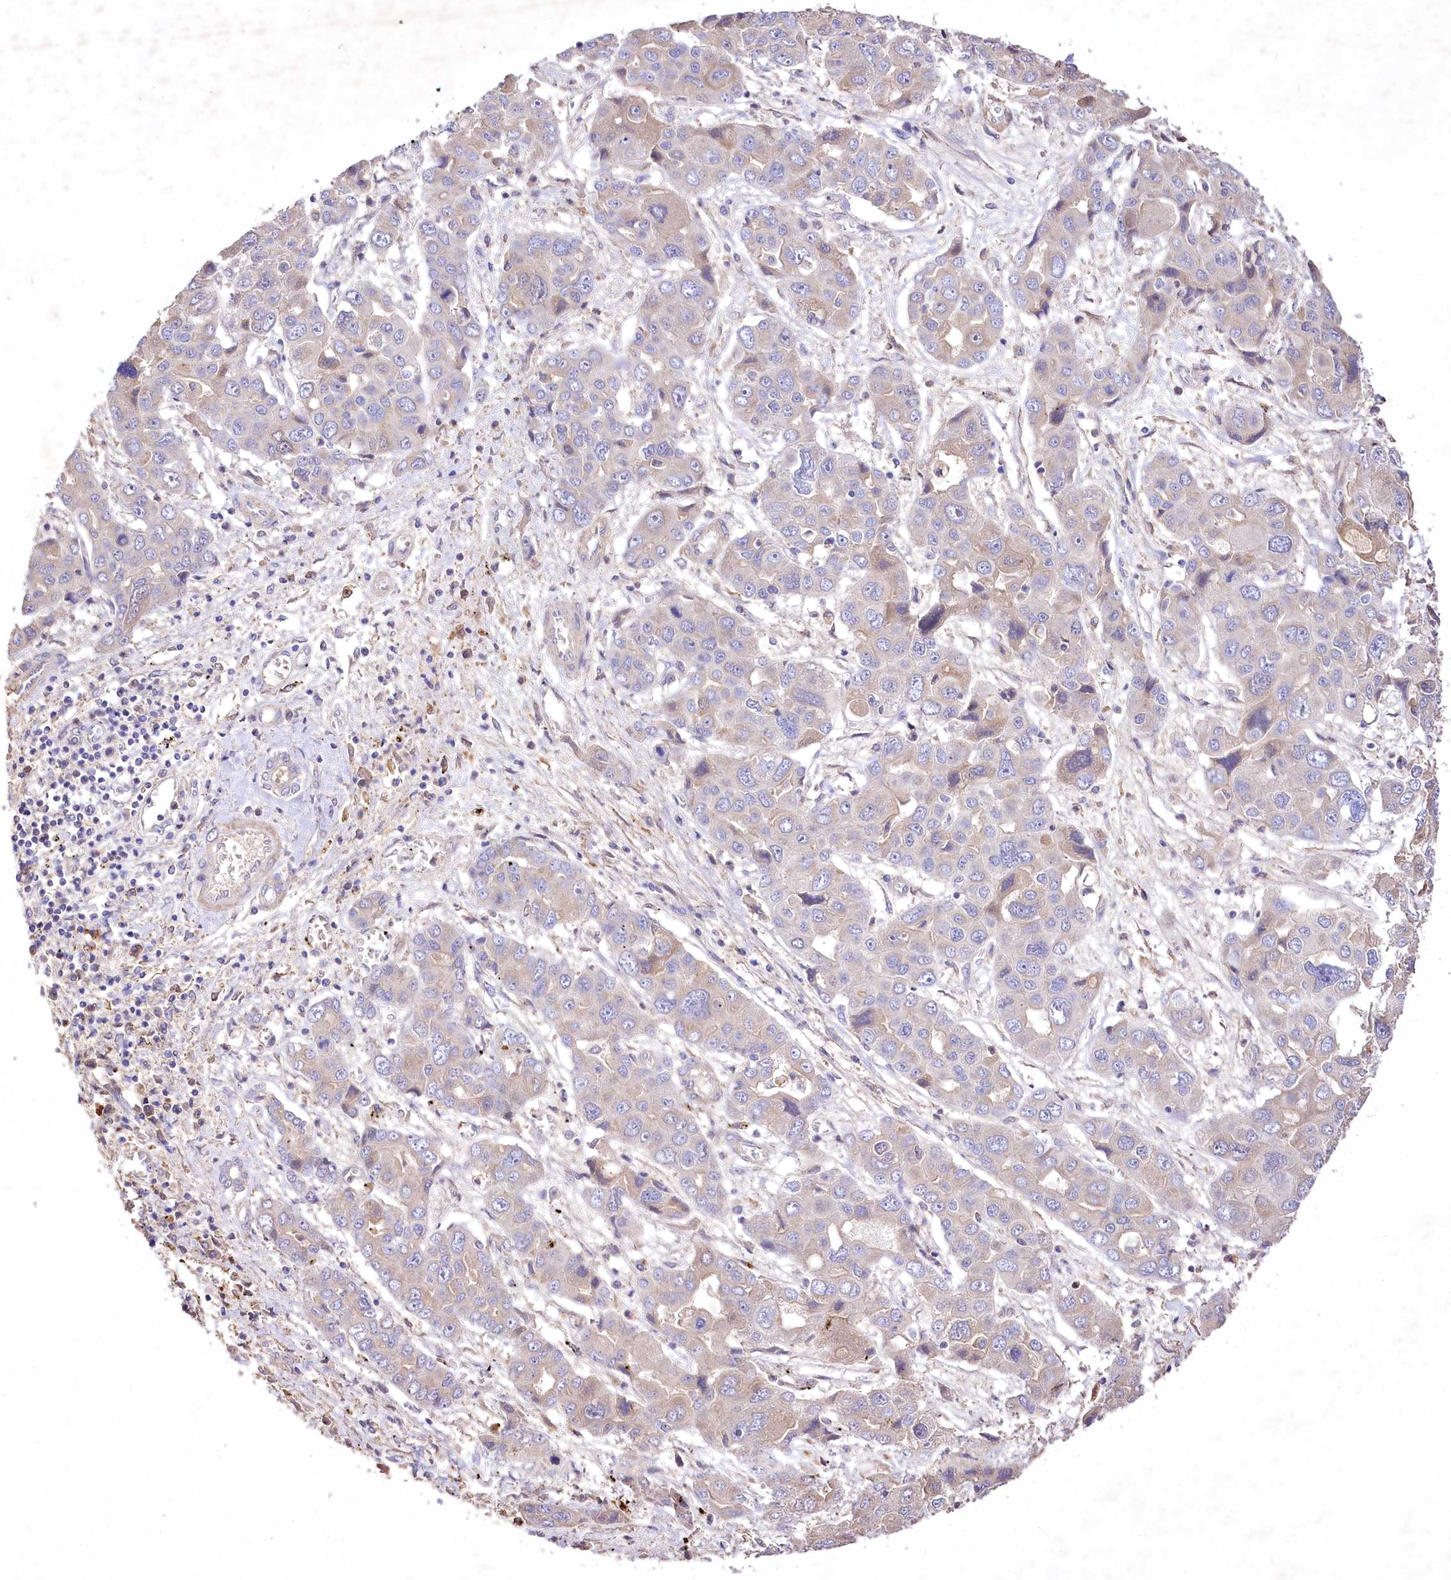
{"staining": {"intensity": "weak", "quantity": "25%-75%", "location": "cytoplasmic/membranous"}, "tissue": "liver cancer", "cell_type": "Tumor cells", "image_type": "cancer", "snomed": [{"axis": "morphology", "description": "Cholangiocarcinoma"}, {"axis": "topography", "description": "Liver"}], "caption": "Protein staining of liver cholangiocarcinoma tissue displays weak cytoplasmic/membranous positivity in about 25%-75% of tumor cells.", "gene": "PCYOX1L", "patient": {"sex": "male", "age": 67}}